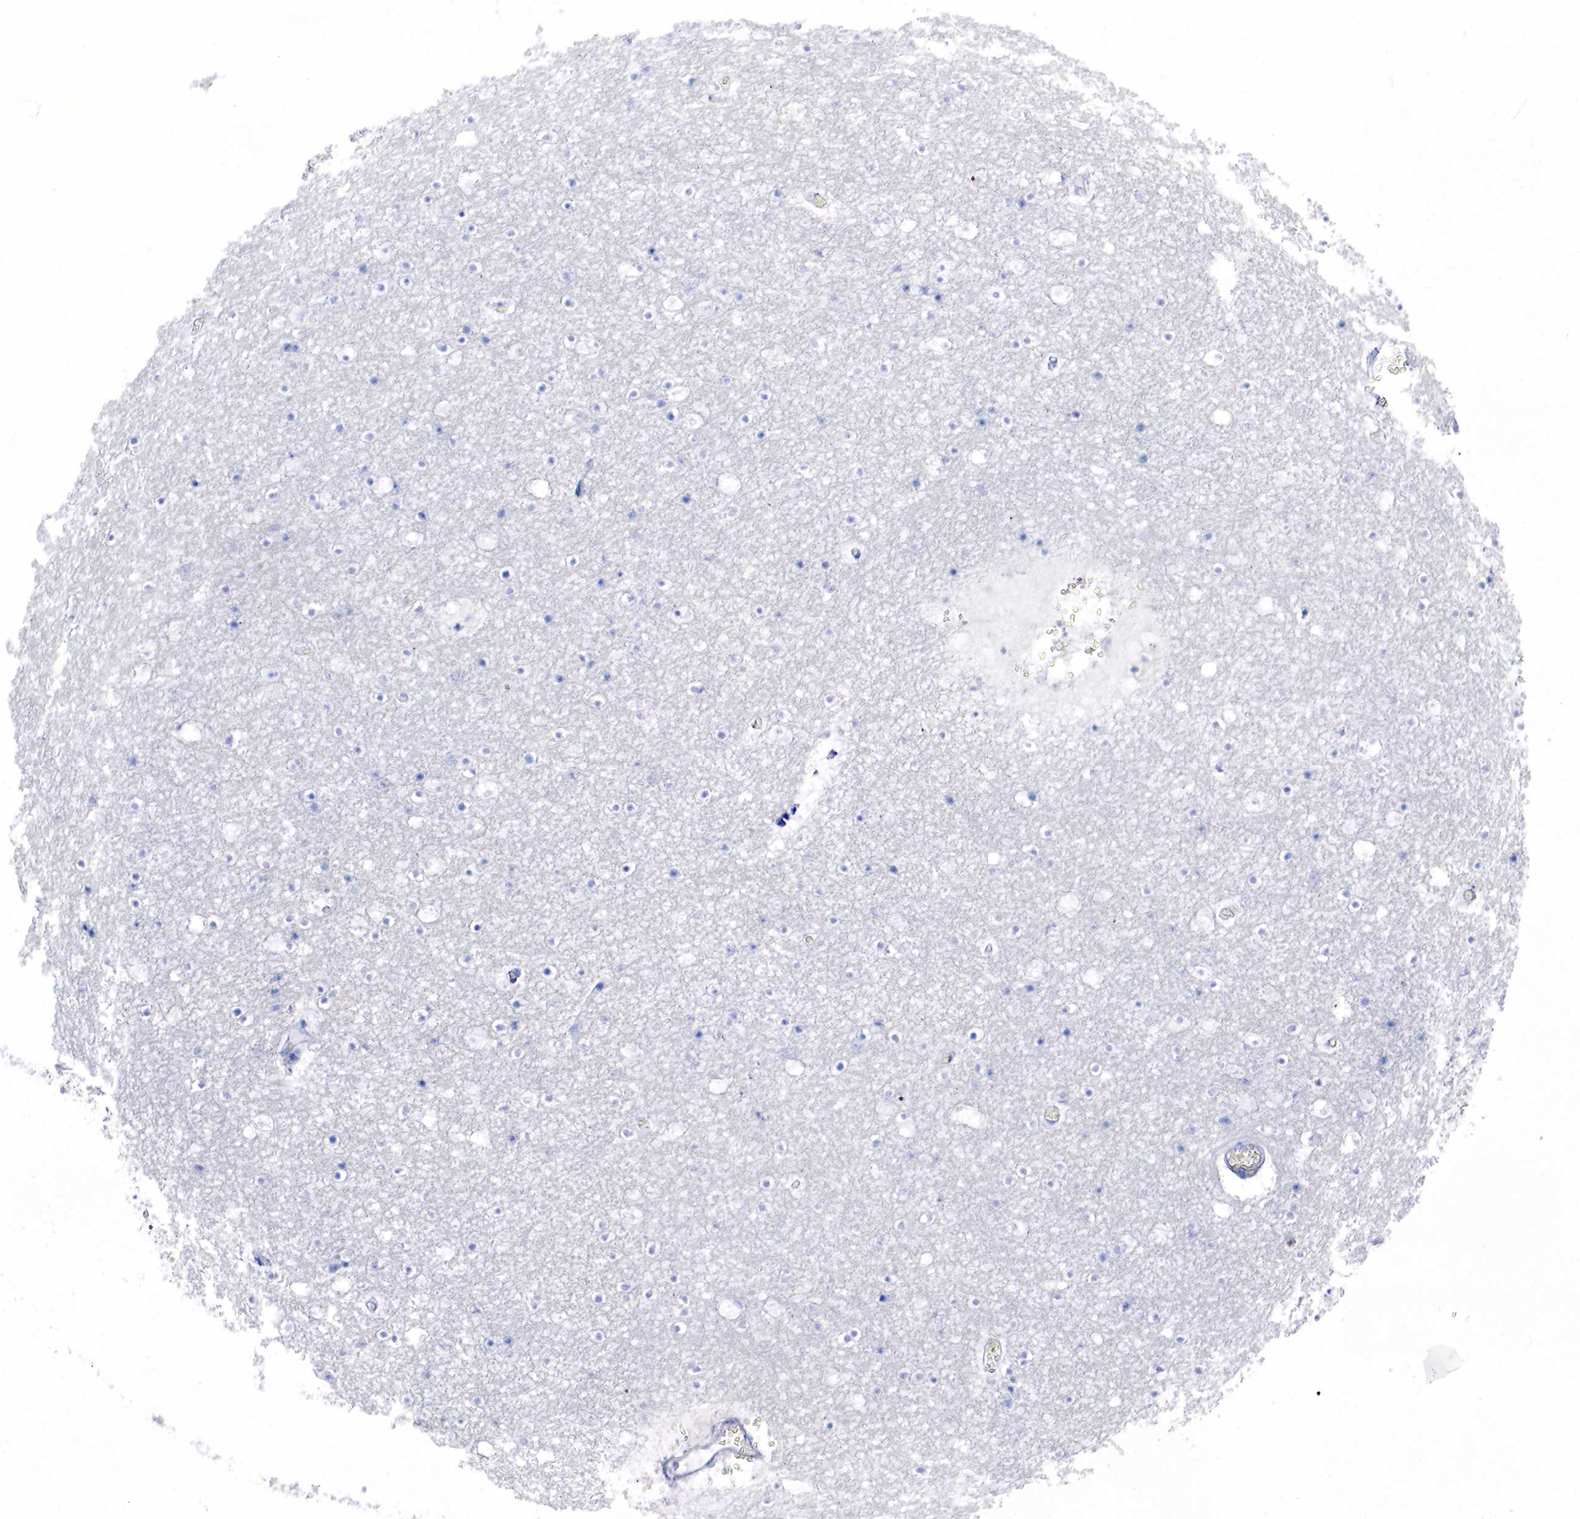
{"staining": {"intensity": "negative", "quantity": "none", "location": "none"}, "tissue": "caudate", "cell_type": "Glial cells", "image_type": "normal", "snomed": [{"axis": "morphology", "description": "Normal tissue, NOS"}, {"axis": "topography", "description": "Lateral ventricle wall"}], "caption": "Immunohistochemistry photomicrograph of normal caudate: caudate stained with DAB demonstrates no significant protein staining in glial cells.", "gene": "CHGA", "patient": {"sex": "male", "age": 45}}